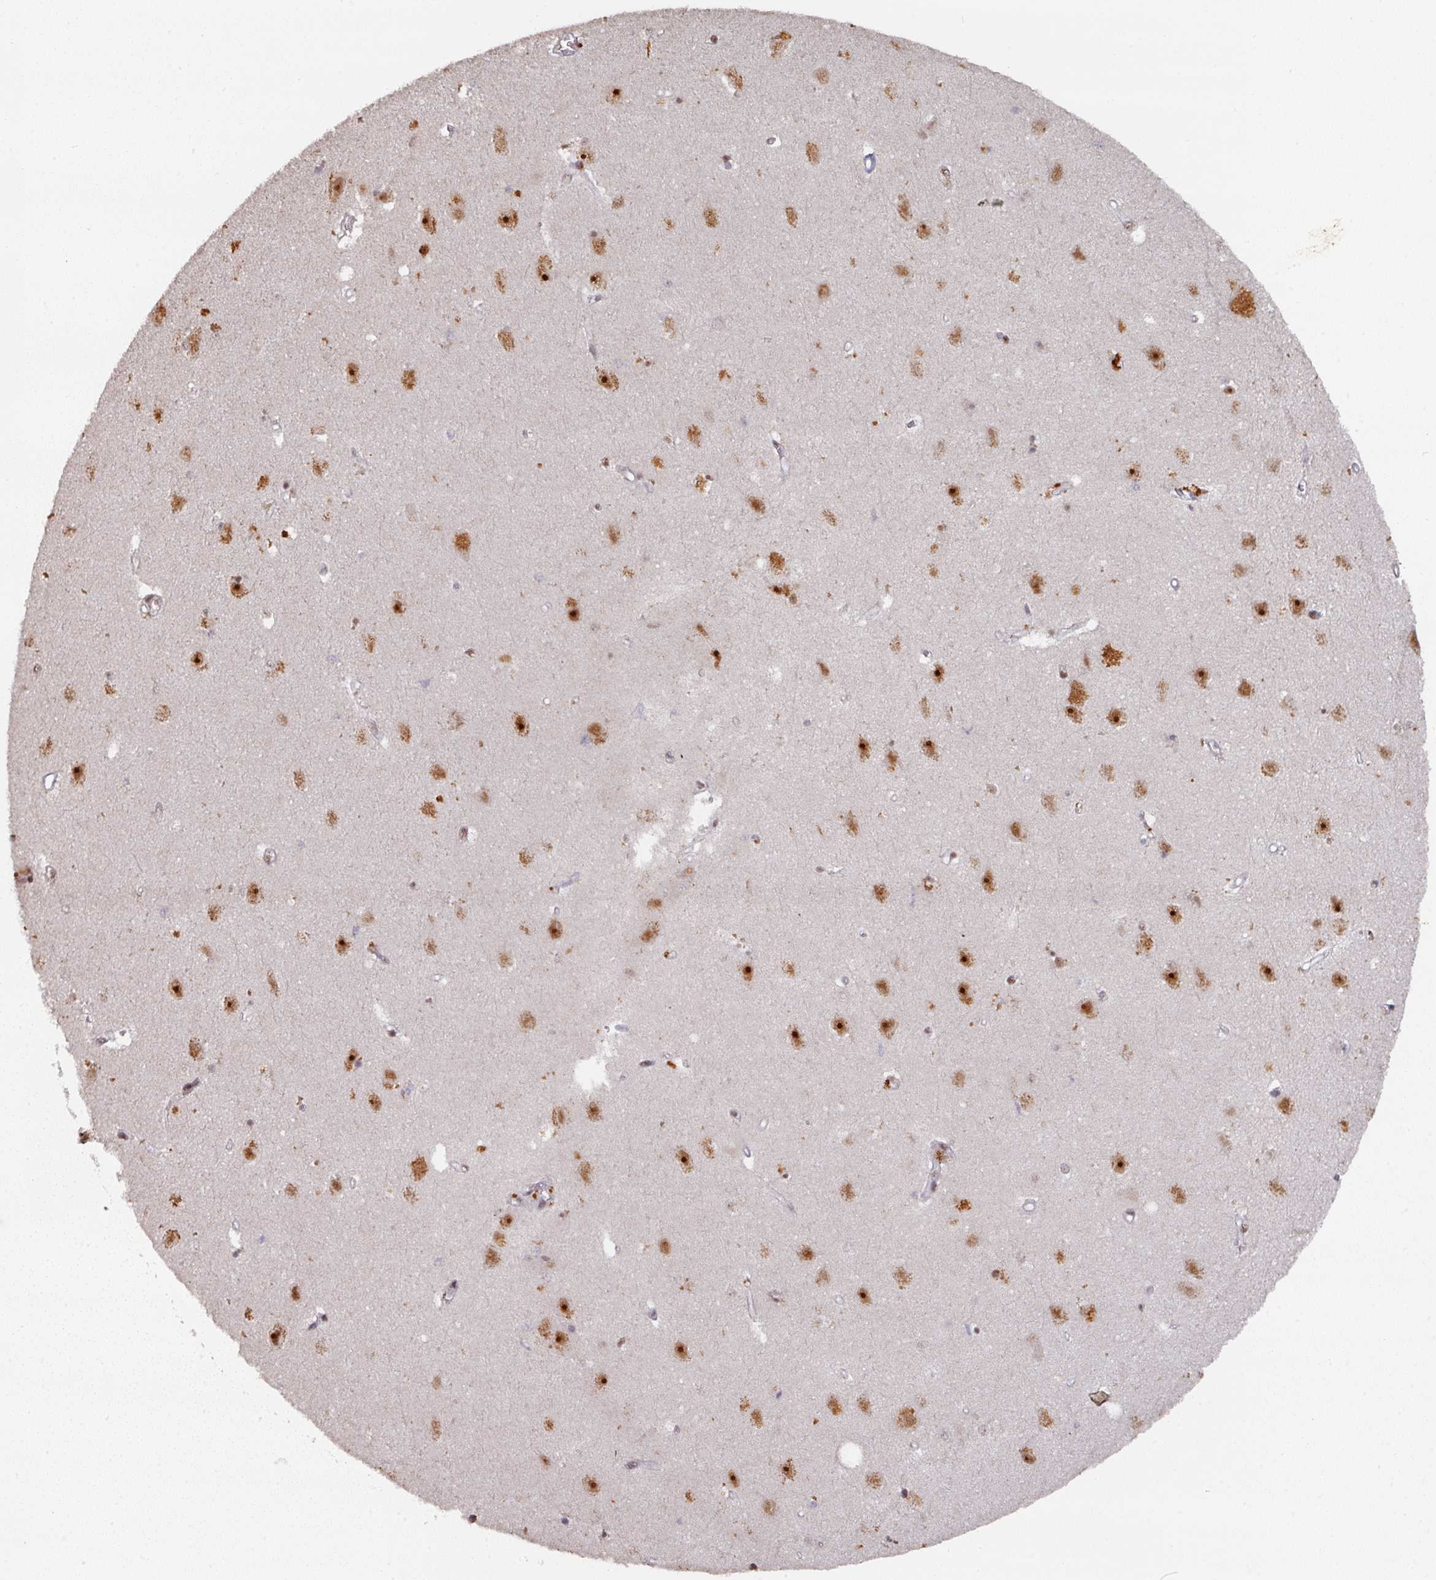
{"staining": {"intensity": "moderate", "quantity": "<25%", "location": "nuclear"}, "tissue": "hippocampus", "cell_type": "Glial cells", "image_type": "normal", "snomed": [{"axis": "morphology", "description": "Normal tissue, NOS"}, {"axis": "topography", "description": "Hippocampus"}], "caption": "IHC micrograph of unremarkable hippocampus: hippocampus stained using immunohistochemistry exhibits low levels of moderate protein expression localized specifically in the nuclear of glial cells, appearing as a nuclear brown color.", "gene": "ENSG00000289690", "patient": {"sex": "female", "age": 64}}